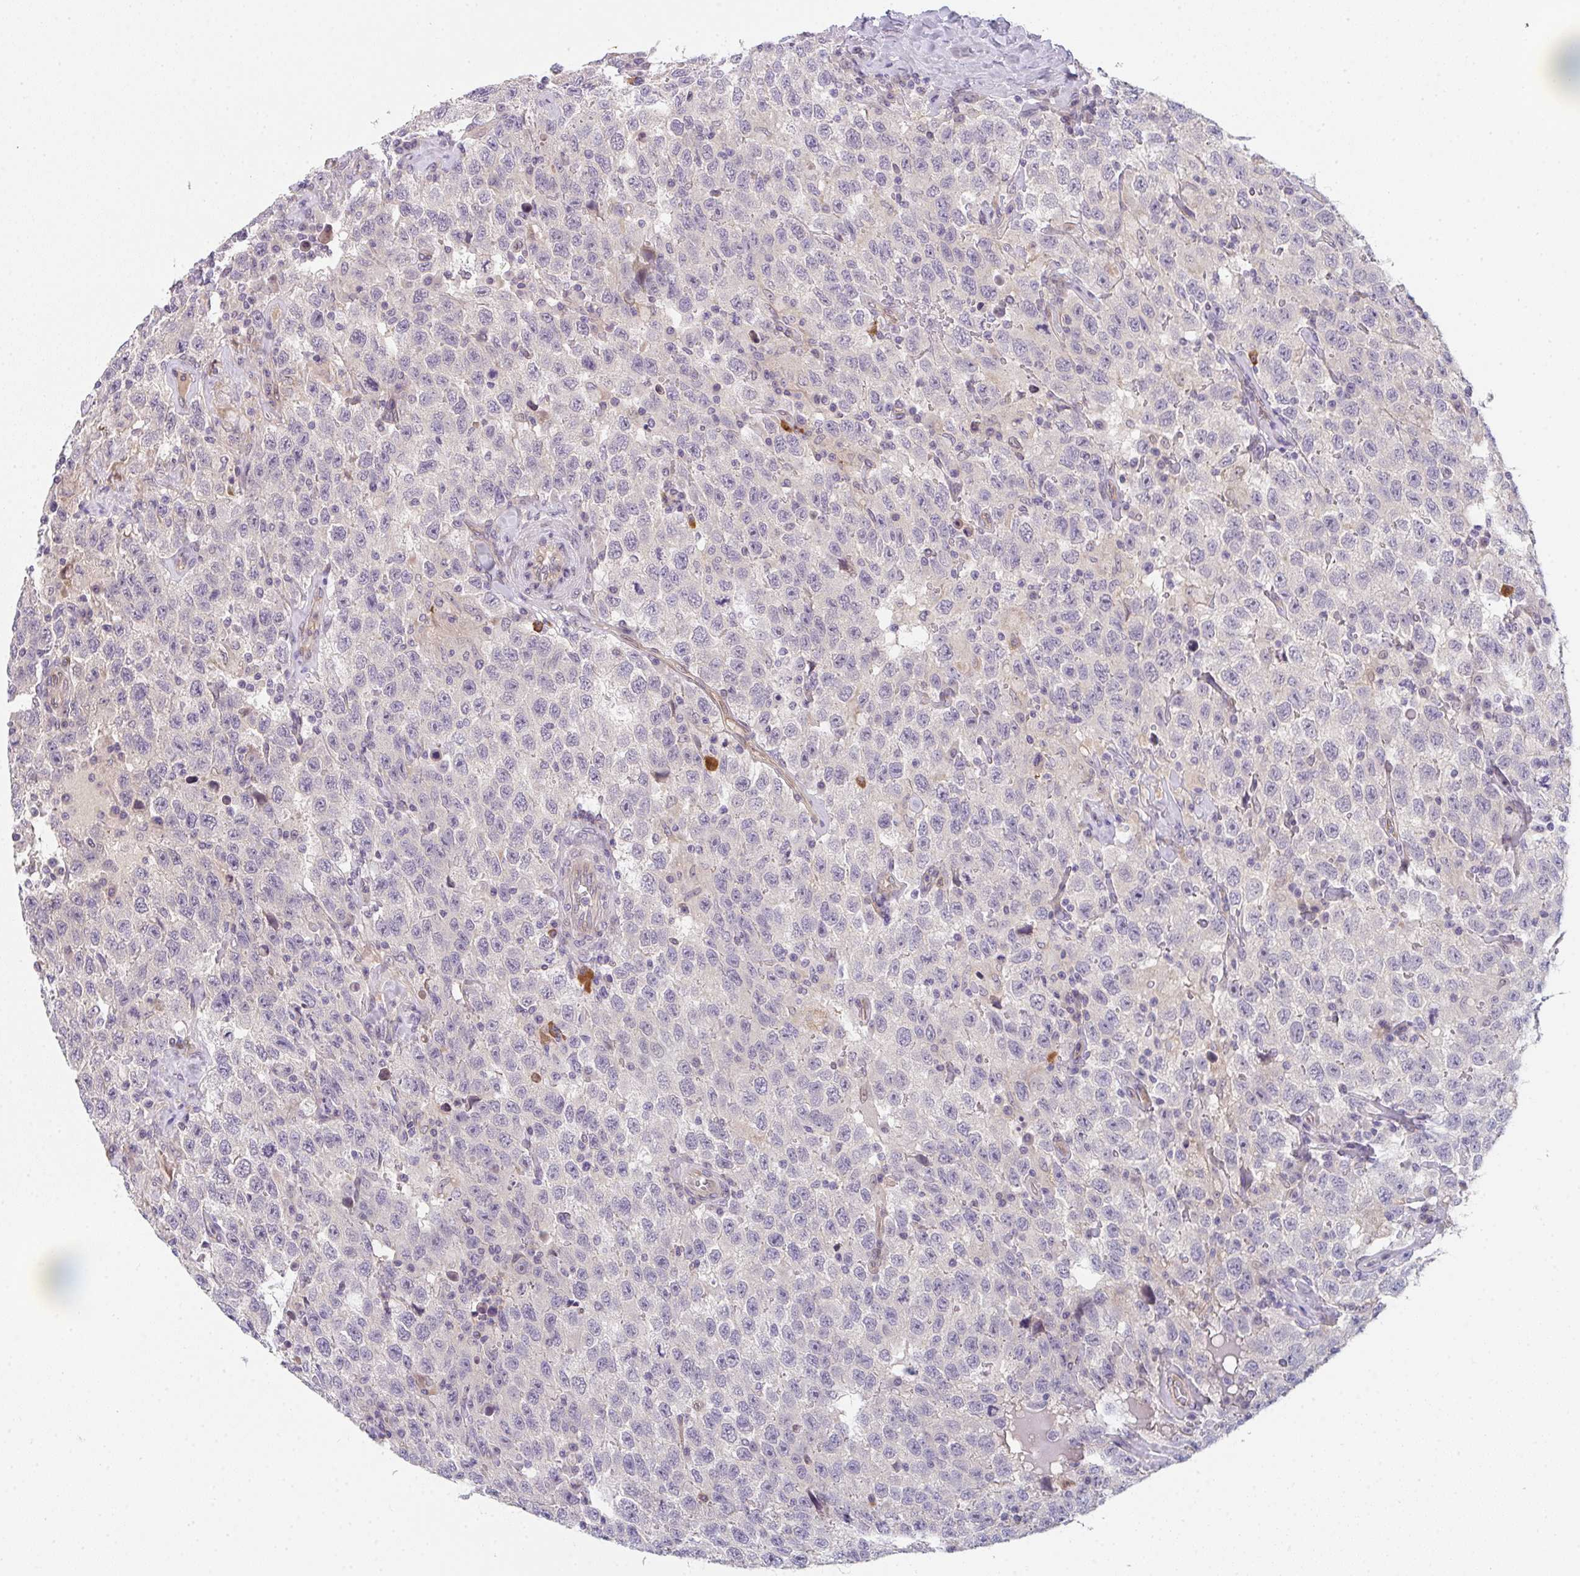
{"staining": {"intensity": "negative", "quantity": "none", "location": "none"}, "tissue": "testis cancer", "cell_type": "Tumor cells", "image_type": "cancer", "snomed": [{"axis": "morphology", "description": "Seminoma, NOS"}, {"axis": "topography", "description": "Testis"}], "caption": "IHC histopathology image of neoplastic tissue: testis seminoma stained with DAB (3,3'-diaminobenzidine) displays no significant protein expression in tumor cells.", "gene": "TNFRSF10A", "patient": {"sex": "male", "age": 41}}